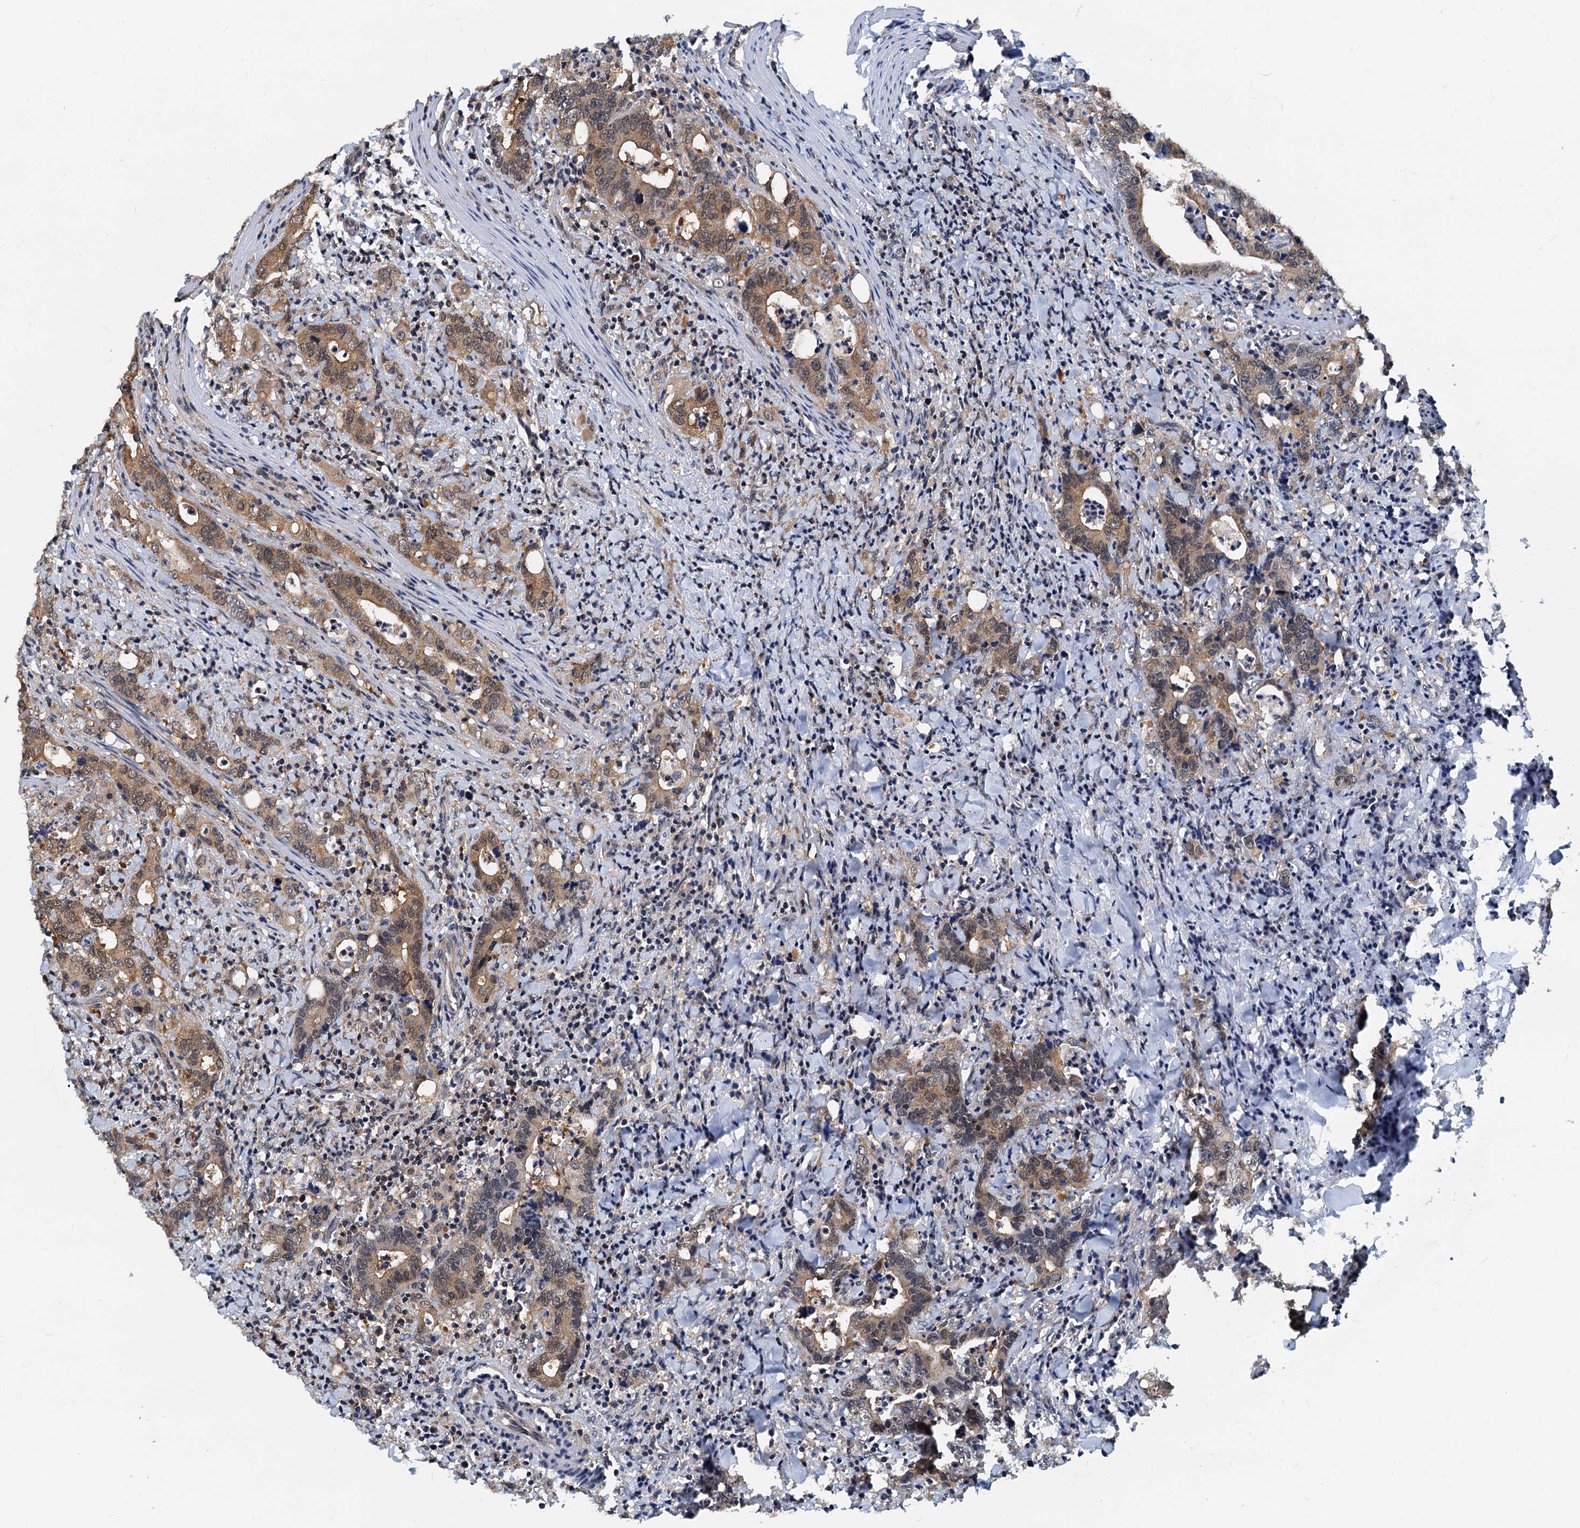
{"staining": {"intensity": "moderate", "quantity": ">75%", "location": "cytoplasmic/membranous,nuclear"}, "tissue": "colorectal cancer", "cell_type": "Tumor cells", "image_type": "cancer", "snomed": [{"axis": "morphology", "description": "Adenocarcinoma, NOS"}, {"axis": "topography", "description": "Colon"}], "caption": "Moderate cytoplasmic/membranous and nuclear positivity is seen in approximately >75% of tumor cells in adenocarcinoma (colorectal).", "gene": "PTGES3", "patient": {"sex": "female", "age": 75}}